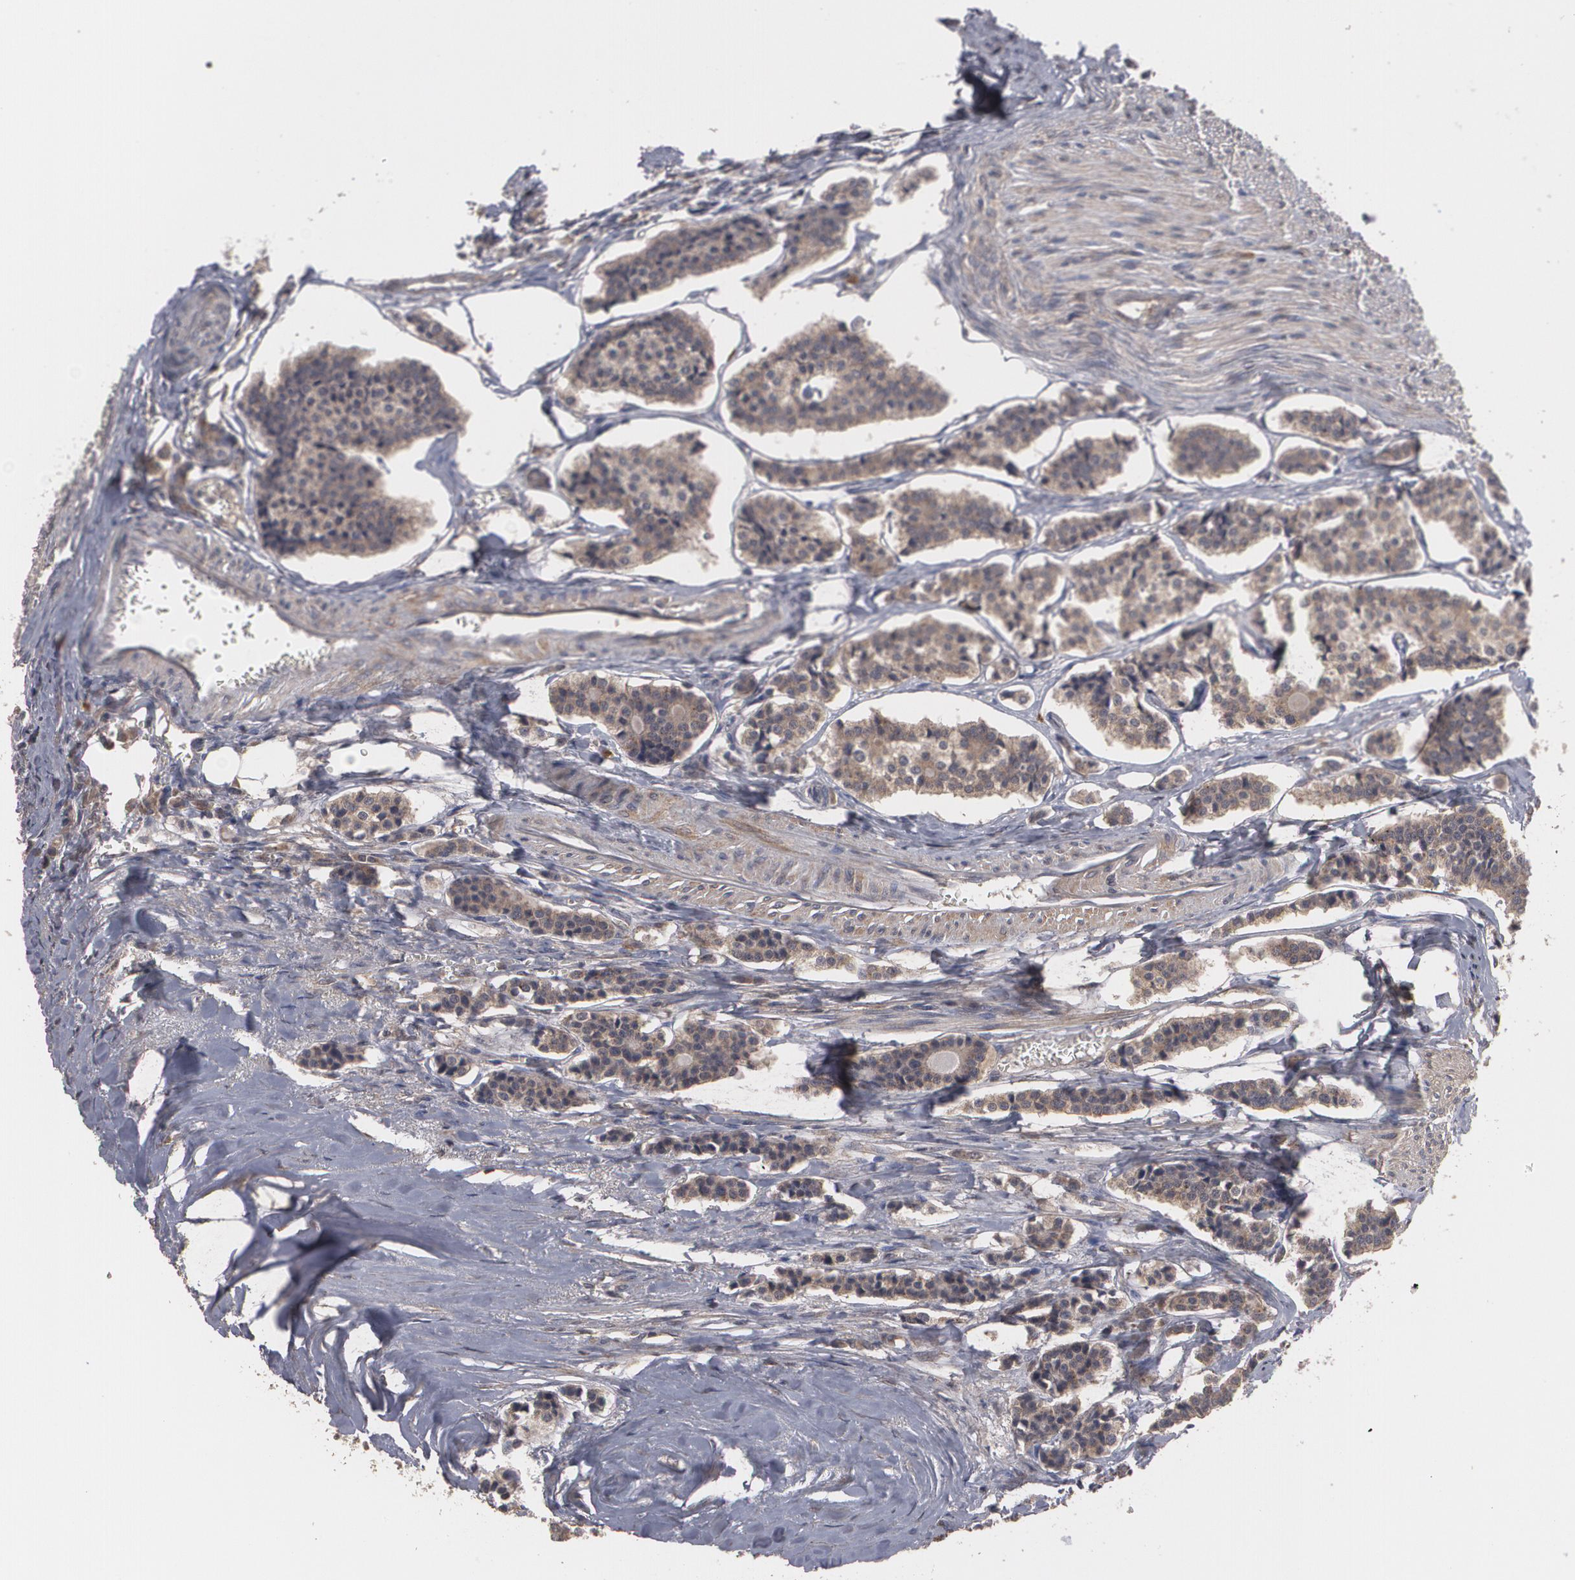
{"staining": {"intensity": "strong", "quantity": ">75%", "location": "cytoplasmic/membranous"}, "tissue": "carcinoid", "cell_type": "Tumor cells", "image_type": "cancer", "snomed": [{"axis": "morphology", "description": "Carcinoid, malignant, NOS"}, {"axis": "topography", "description": "Small intestine"}], "caption": "A high-resolution image shows IHC staining of carcinoid (malignant), which displays strong cytoplasmic/membranous positivity in about >75% of tumor cells.", "gene": "ARF6", "patient": {"sex": "male", "age": 63}}